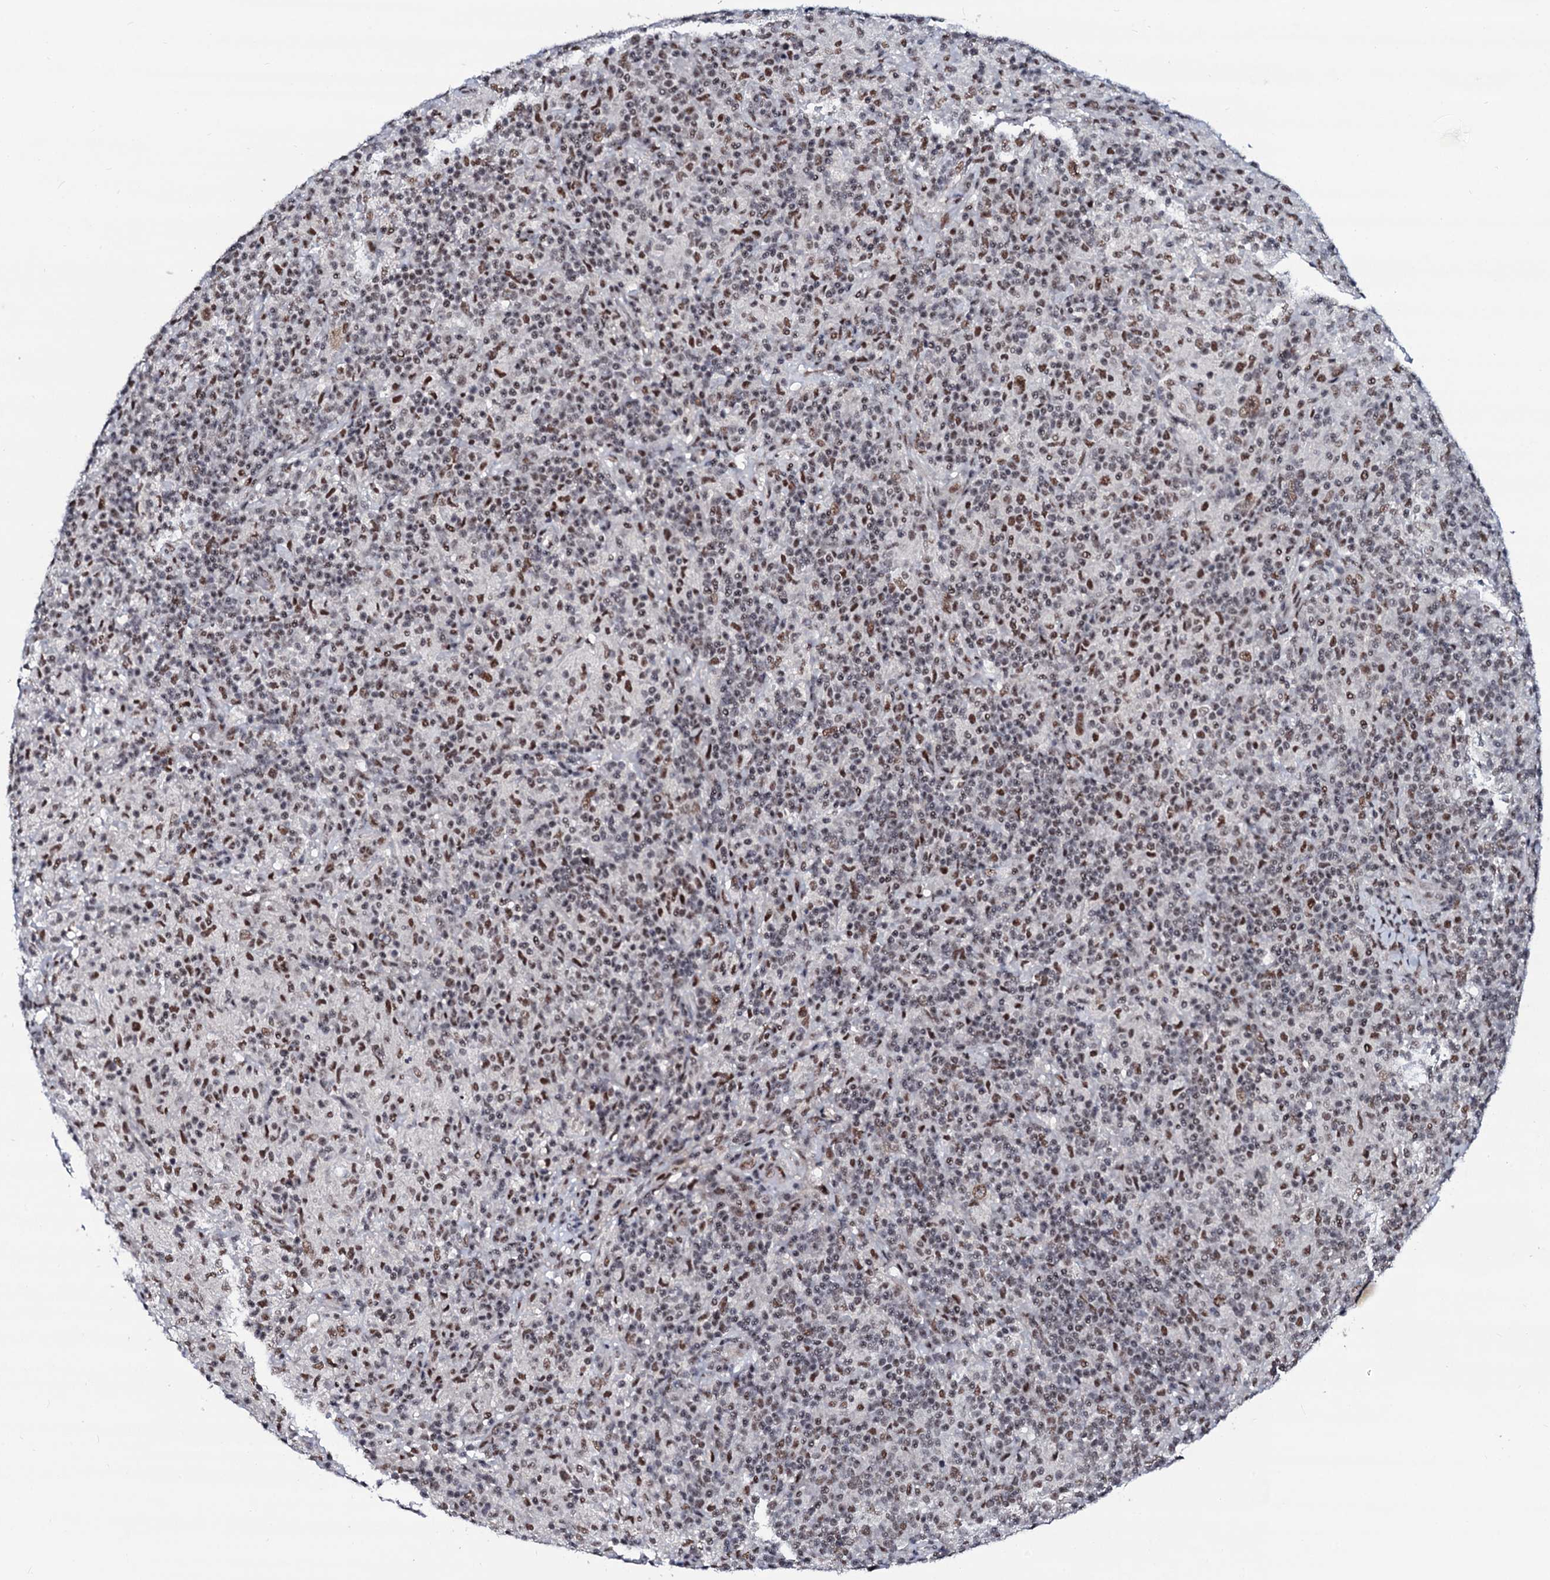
{"staining": {"intensity": "moderate", "quantity": ">75%", "location": "nuclear"}, "tissue": "lymphoma", "cell_type": "Tumor cells", "image_type": "cancer", "snomed": [{"axis": "morphology", "description": "Hodgkin's disease, NOS"}, {"axis": "topography", "description": "Lymph node"}], "caption": "An immunohistochemistry (IHC) micrograph of neoplastic tissue is shown. Protein staining in brown labels moderate nuclear positivity in Hodgkin's disease within tumor cells. Immunohistochemistry stains the protein in brown and the nuclei are stained blue.", "gene": "PRPF18", "patient": {"sex": "male", "age": 70}}